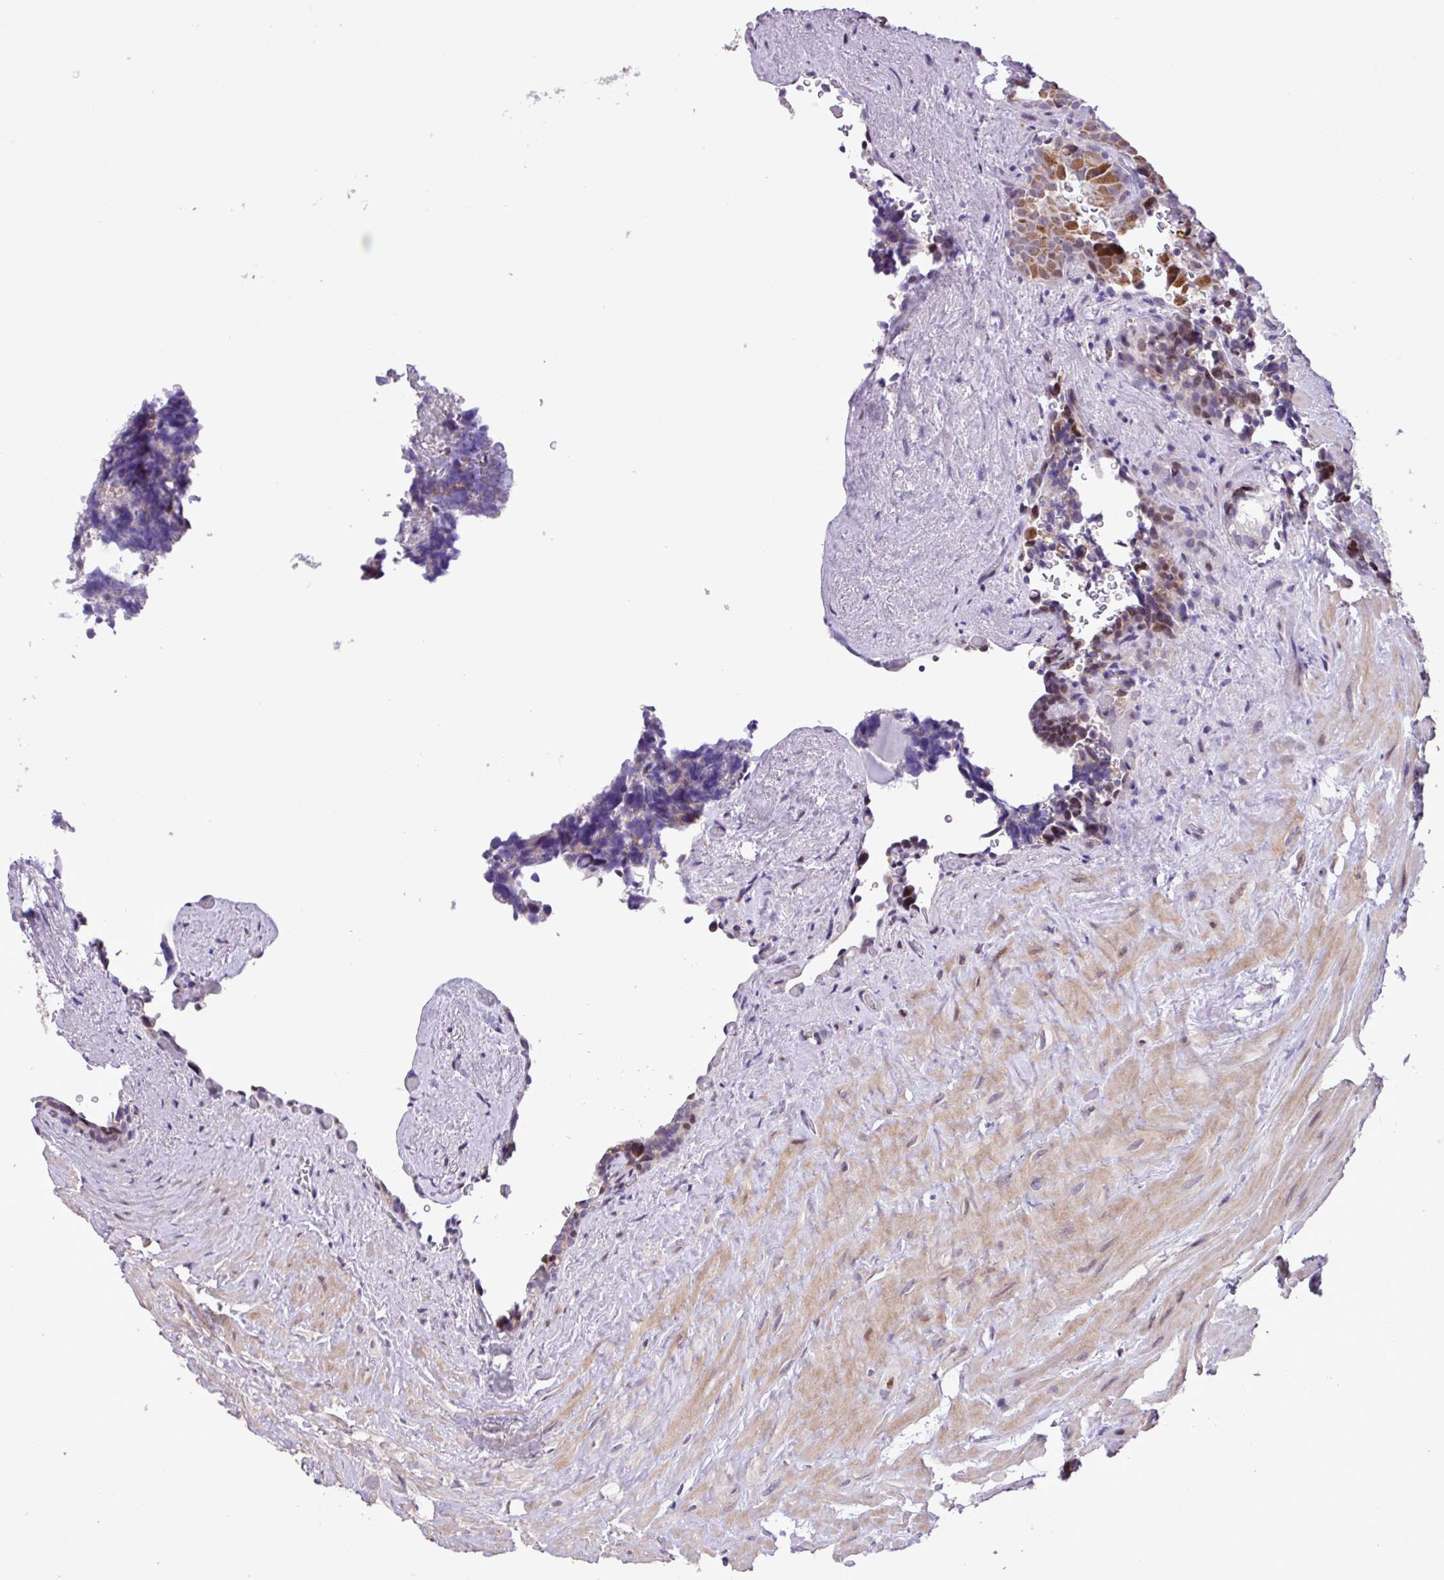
{"staining": {"intensity": "moderate", "quantity": "25%-75%", "location": "cytoplasmic/membranous,nuclear"}, "tissue": "seminal vesicle", "cell_type": "Glandular cells", "image_type": "normal", "snomed": [{"axis": "morphology", "description": "Normal tissue, NOS"}, {"axis": "topography", "description": "Seminal veicle"}], "caption": "Moderate cytoplasmic/membranous,nuclear positivity for a protein is present in approximately 25%-75% of glandular cells of normal seminal vesicle using immunohistochemistry.", "gene": "ZNF354A", "patient": {"sex": "male", "age": 68}}